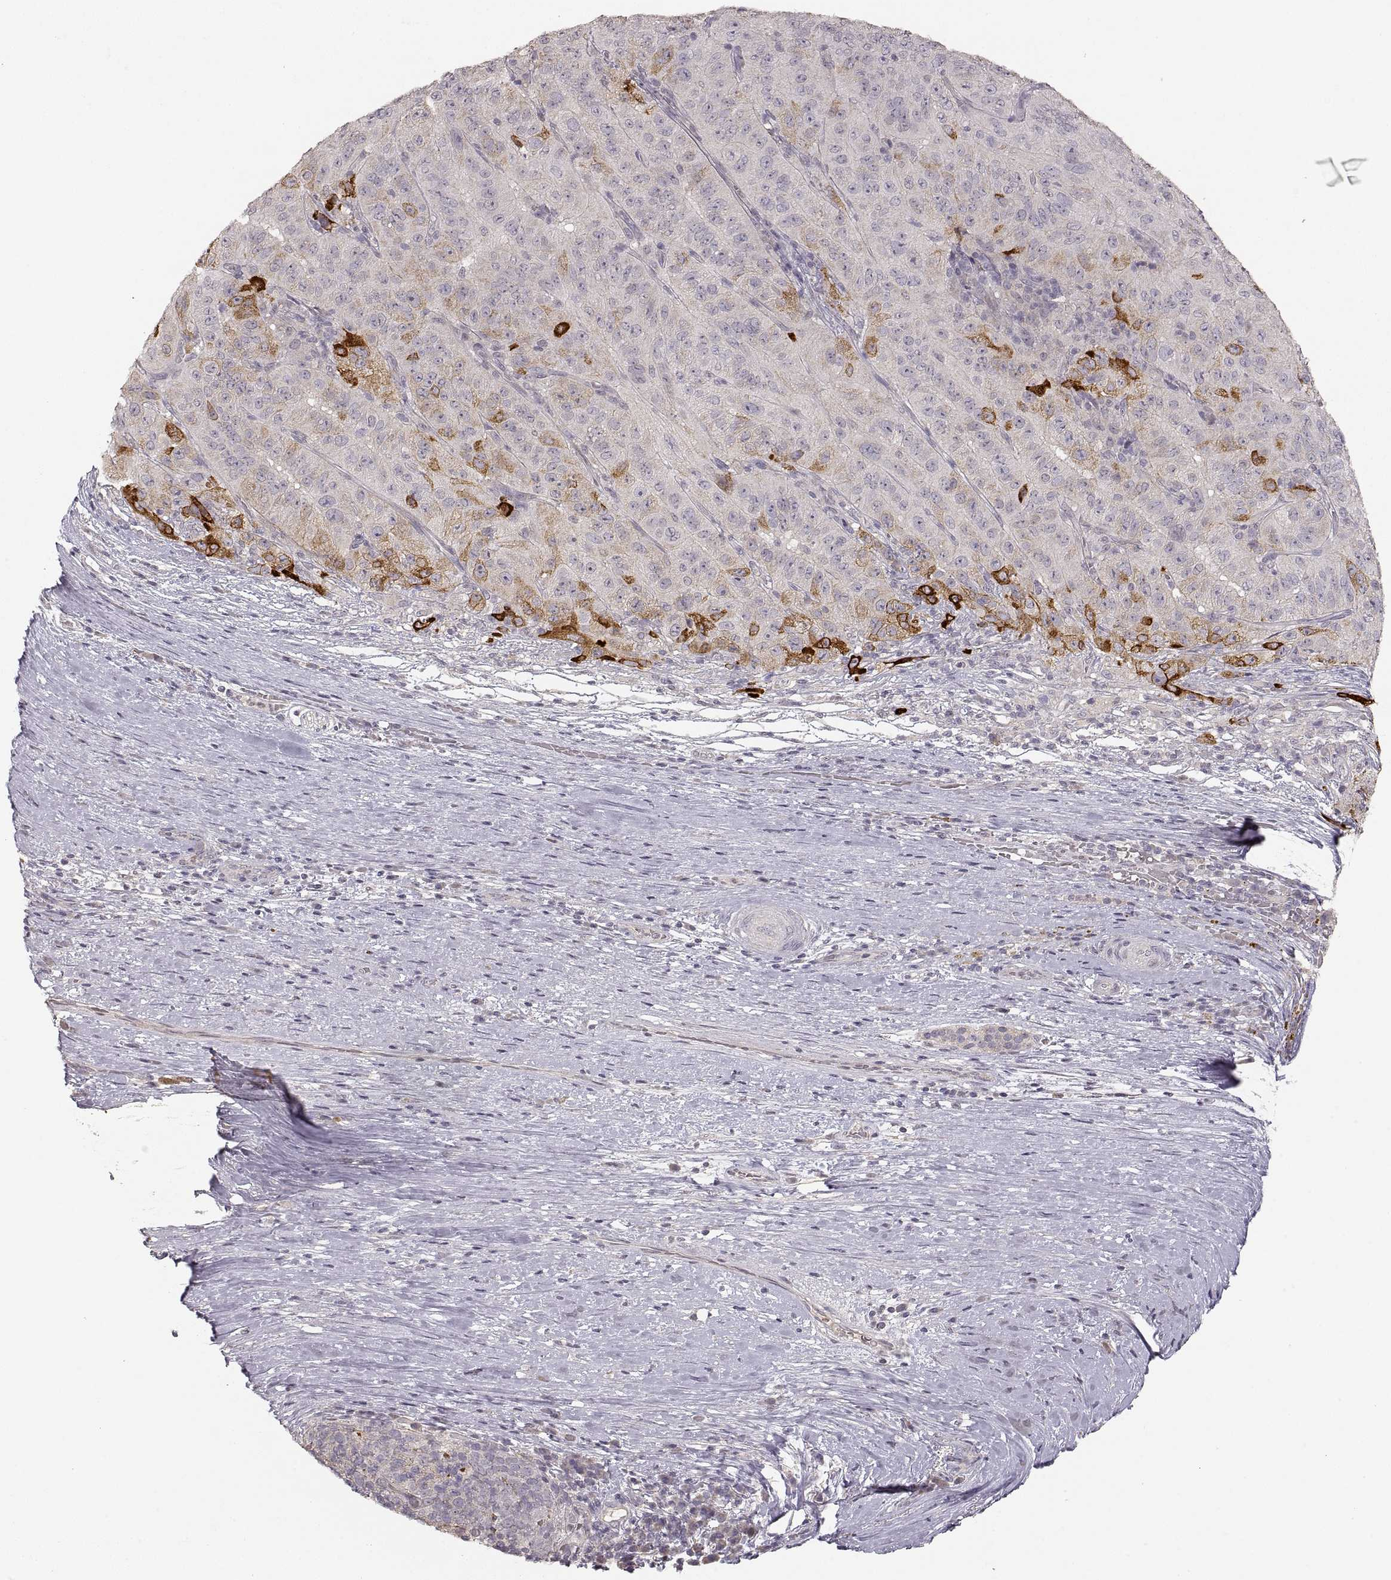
{"staining": {"intensity": "strong", "quantity": "<25%", "location": "cytoplasmic/membranous"}, "tissue": "pancreatic cancer", "cell_type": "Tumor cells", "image_type": "cancer", "snomed": [{"axis": "morphology", "description": "Adenocarcinoma, NOS"}, {"axis": "topography", "description": "Pancreas"}], "caption": "About <25% of tumor cells in human pancreatic cancer show strong cytoplasmic/membranous protein expression as visualized by brown immunohistochemical staining.", "gene": "LAMC2", "patient": {"sex": "male", "age": 63}}